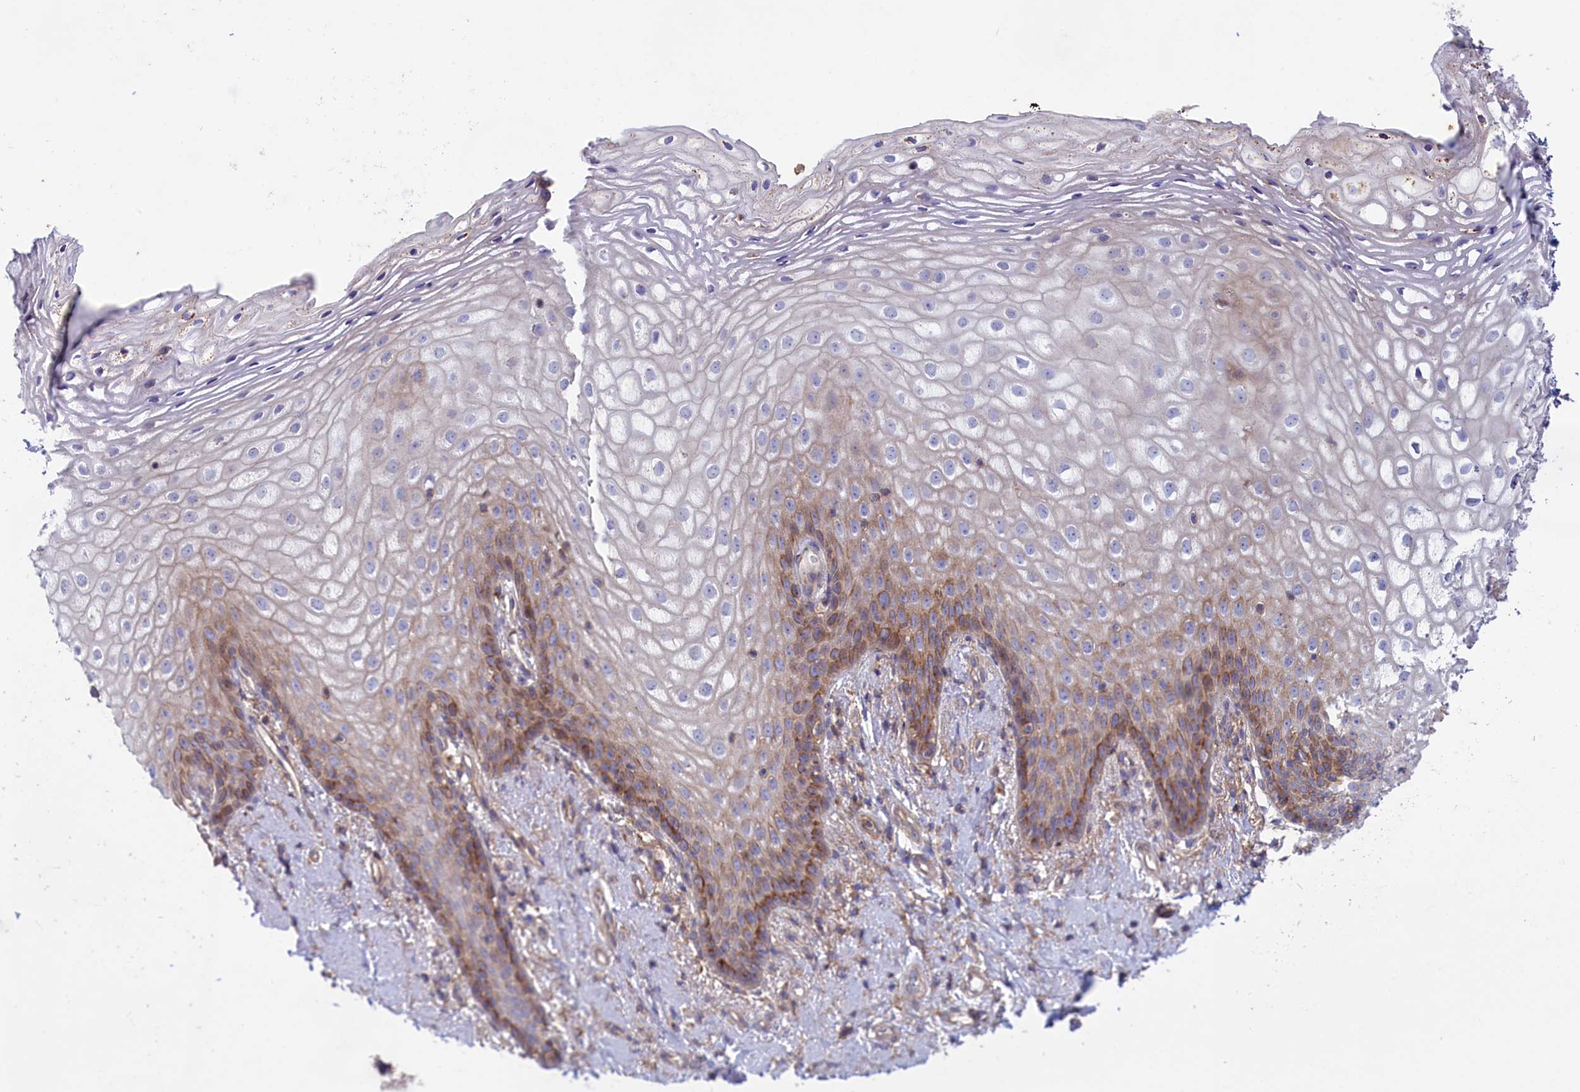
{"staining": {"intensity": "moderate", "quantity": "<25%", "location": "cytoplasmic/membranous"}, "tissue": "vagina", "cell_type": "Squamous epithelial cells", "image_type": "normal", "snomed": [{"axis": "morphology", "description": "Normal tissue, NOS"}, {"axis": "topography", "description": "Vagina"}], "caption": "Normal vagina displays moderate cytoplasmic/membranous staining in about <25% of squamous epithelial cells, visualized by immunohistochemistry.", "gene": "SCAMP4", "patient": {"sex": "female", "age": 60}}